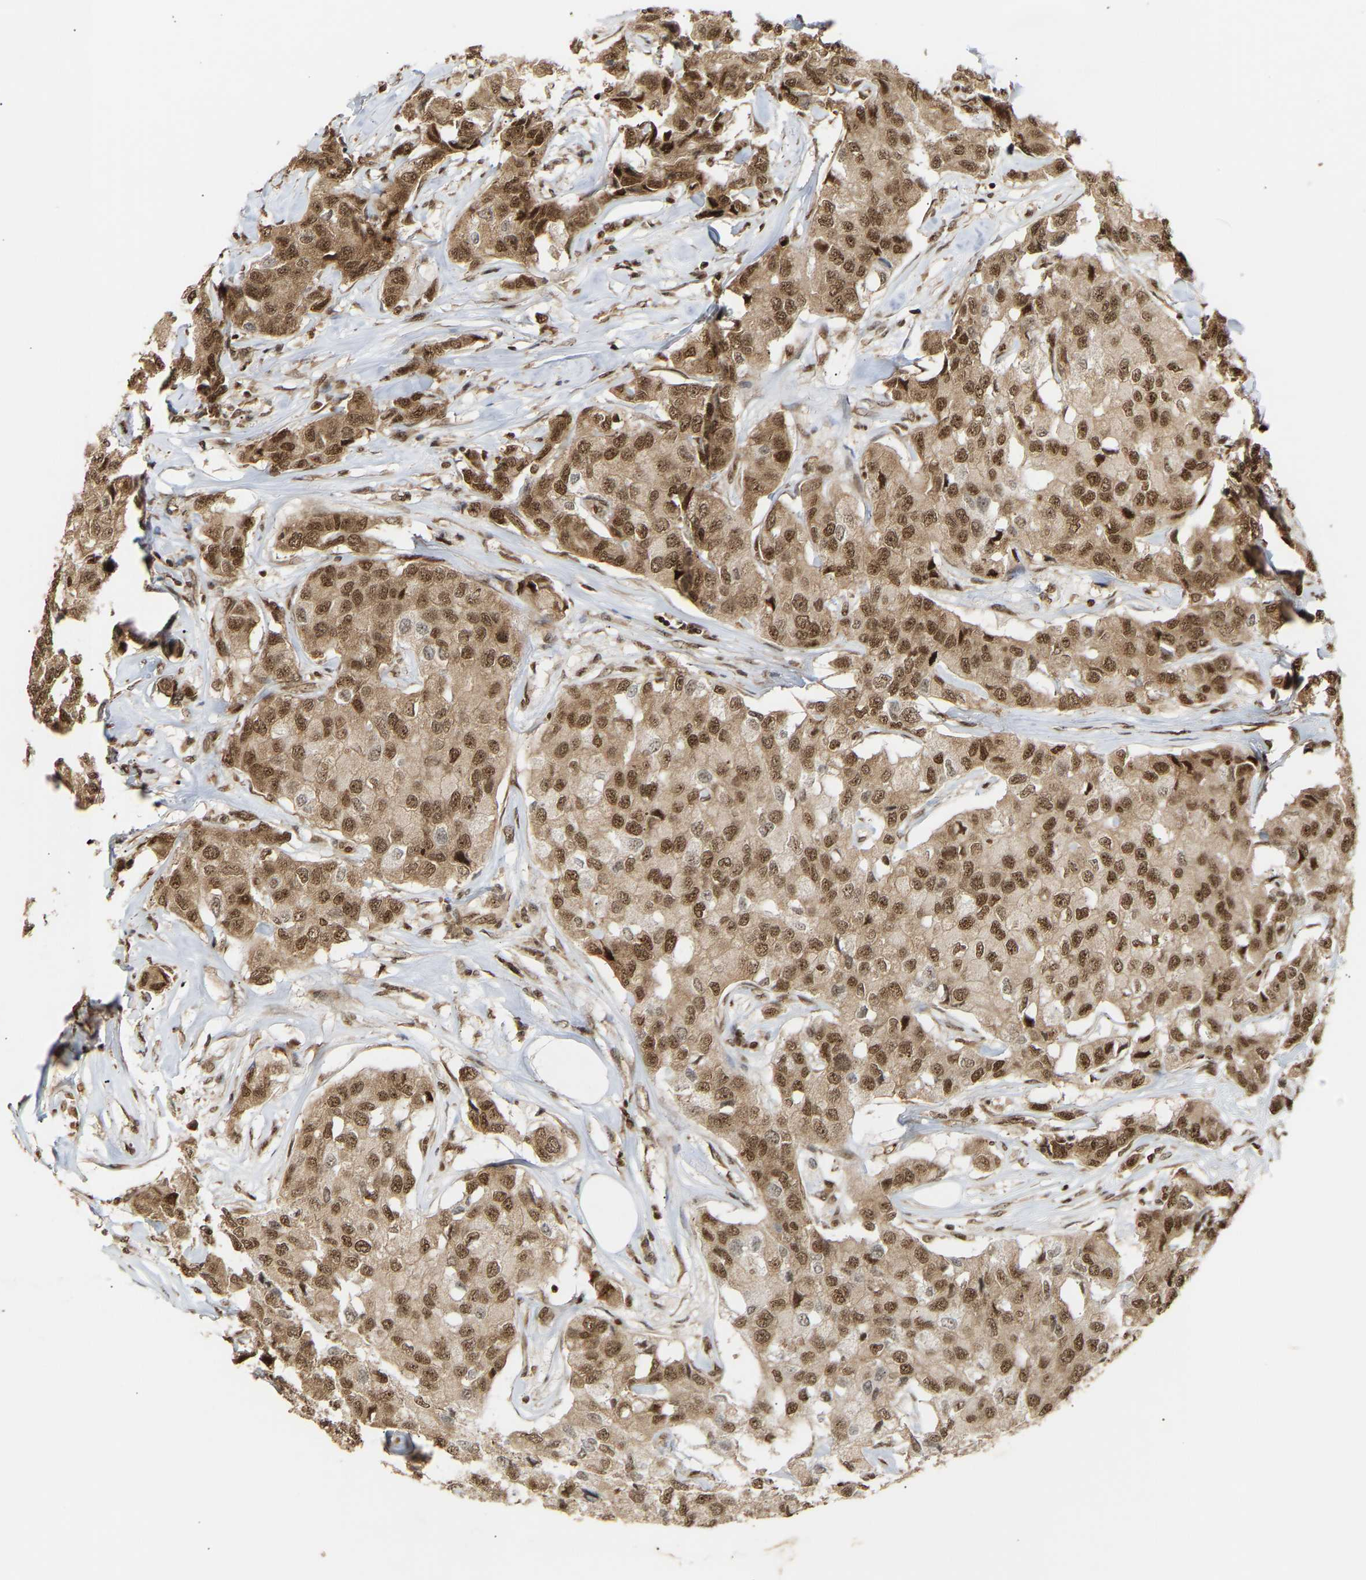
{"staining": {"intensity": "moderate", "quantity": ">75%", "location": "cytoplasmic/membranous,nuclear"}, "tissue": "breast cancer", "cell_type": "Tumor cells", "image_type": "cancer", "snomed": [{"axis": "morphology", "description": "Duct carcinoma"}, {"axis": "topography", "description": "Breast"}], "caption": "There is medium levels of moderate cytoplasmic/membranous and nuclear expression in tumor cells of breast cancer, as demonstrated by immunohistochemical staining (brown color).", "gene": "ALYREF", "patient": {"sex": "female", "age": 80}}